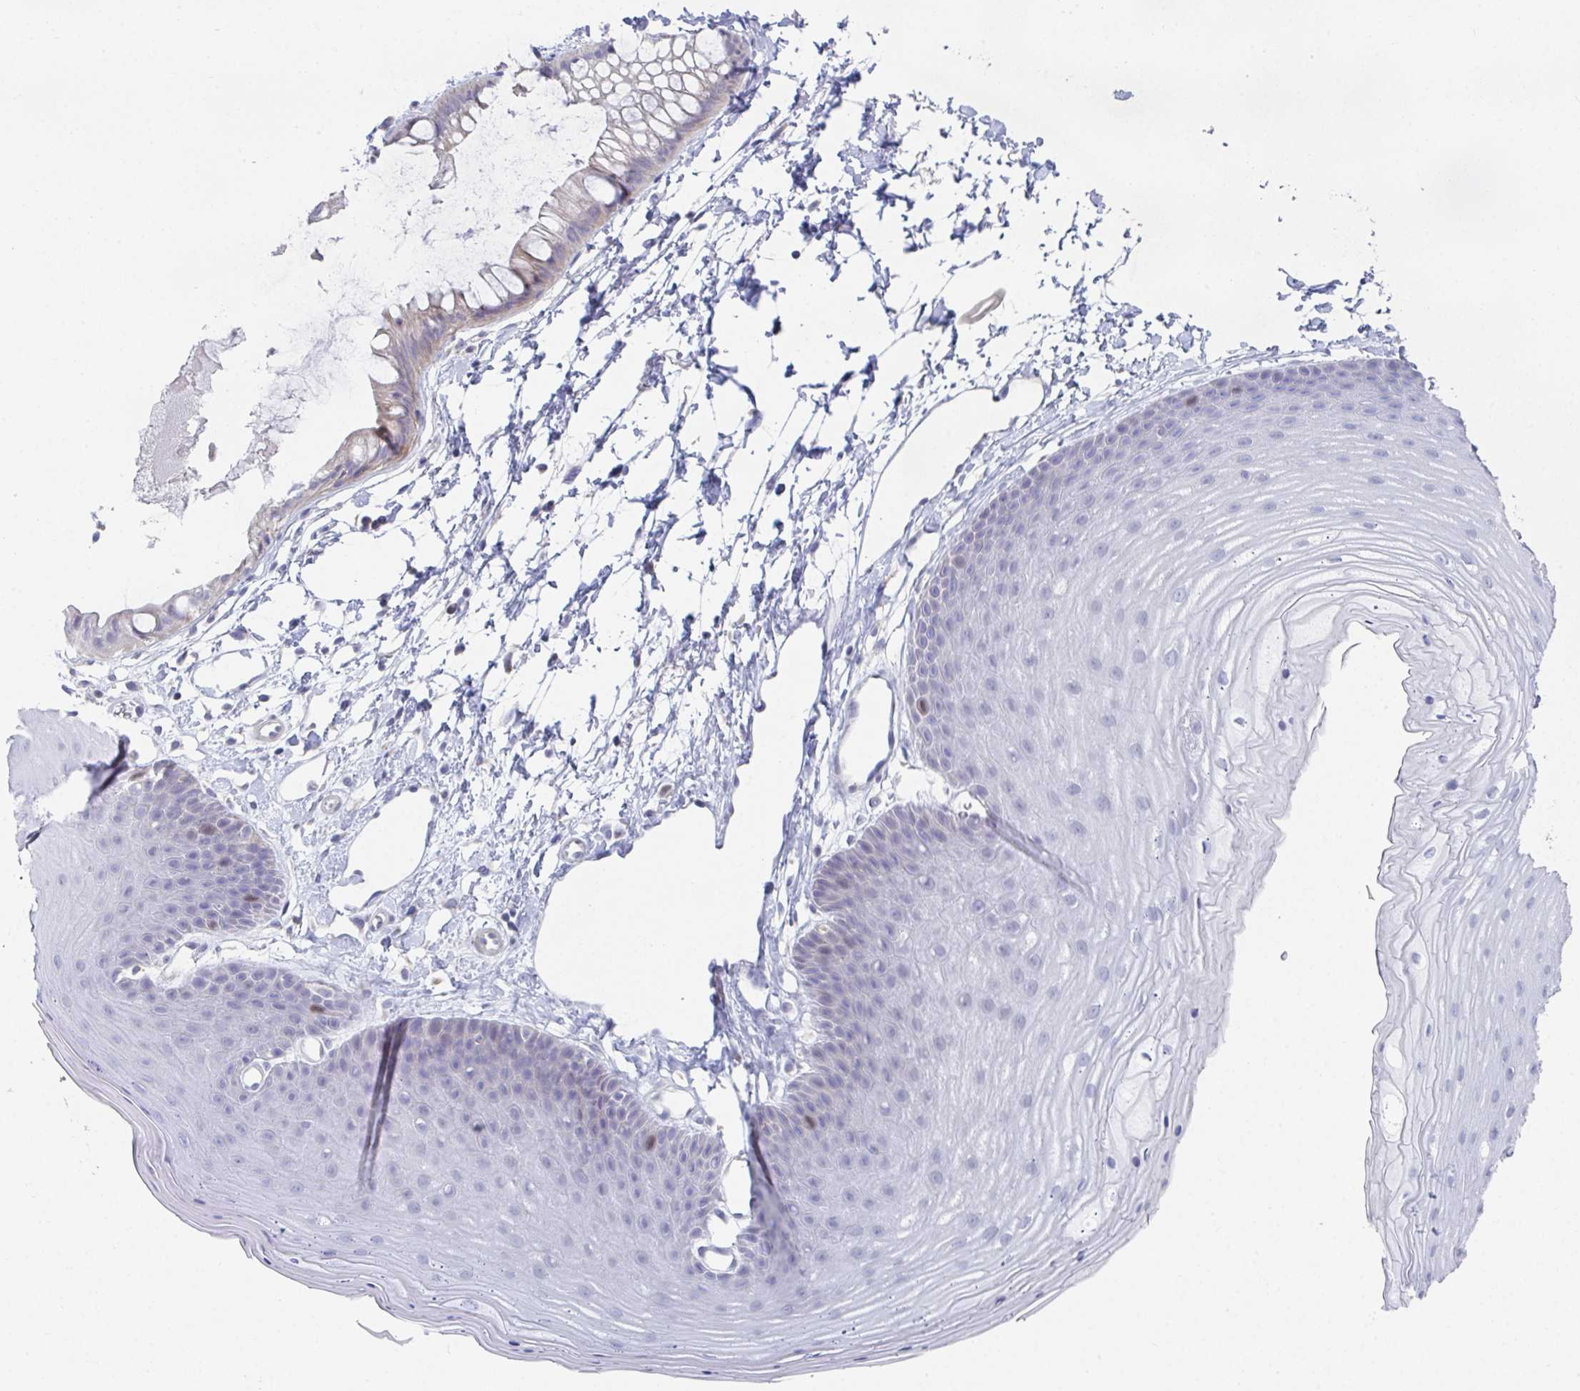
{"staining": {"intensity": "moderate", "quantity": "<25%", "location": "nuclear"}, "tissue": "skin", "cell_type": "Epidermal cells", "image_type": "normal", "snomed": [{"axis": "morphology", "description": "Normal tissue, NOS"}, {"axis": "topography", "description": "Anal"}], "caption": "A brown stain highlights moderate nuclear expression of a protein in epidermal cells of benign human skin.", "gene": "ATP5F1C", "patient": {"sex": "male", "age": 53}}